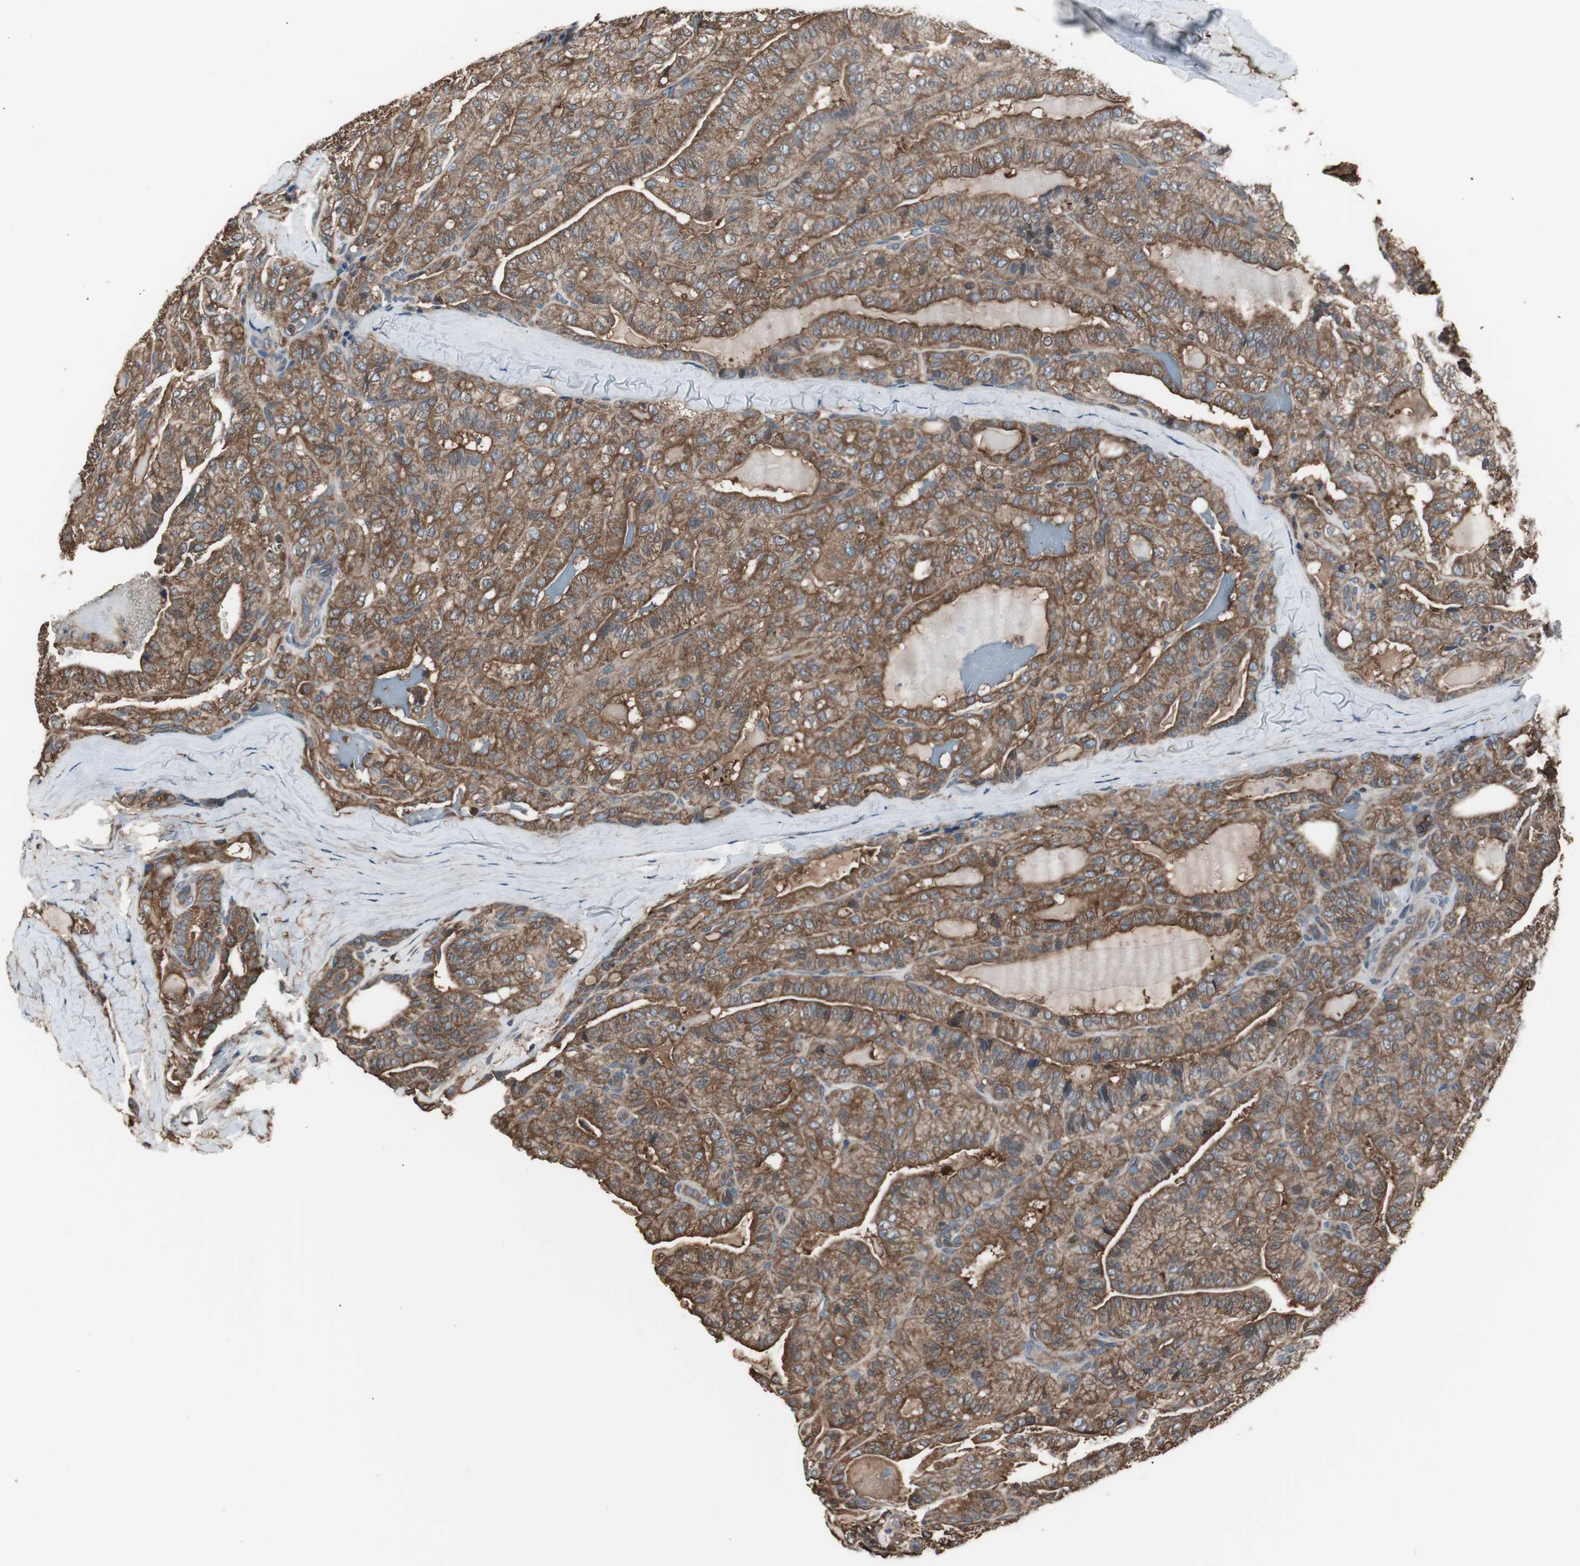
{"staining": {"intensity": "strong", "quantity": ">75%", "location": "cytoplasmic/membranous"}, "tissue": "thyroid cancer", "cell_type": "Tumor cells", "image_type": "cancer", "snomed": [{"axis": "morphology", "description": "Papillary adenocarcinoma, NOS"}, {"axis": "topography", "description": "Thyroid gland"}], "caption": "An image showing strong cytoplasmic/membranous expression in about >75% of tumor cells in thyroid cancer (papillary adenocarcinoma), as visualized by brown immunohistochemical staining.", "gene": "CAPNS1", "patient": {"sex": "male", "age": 77}}